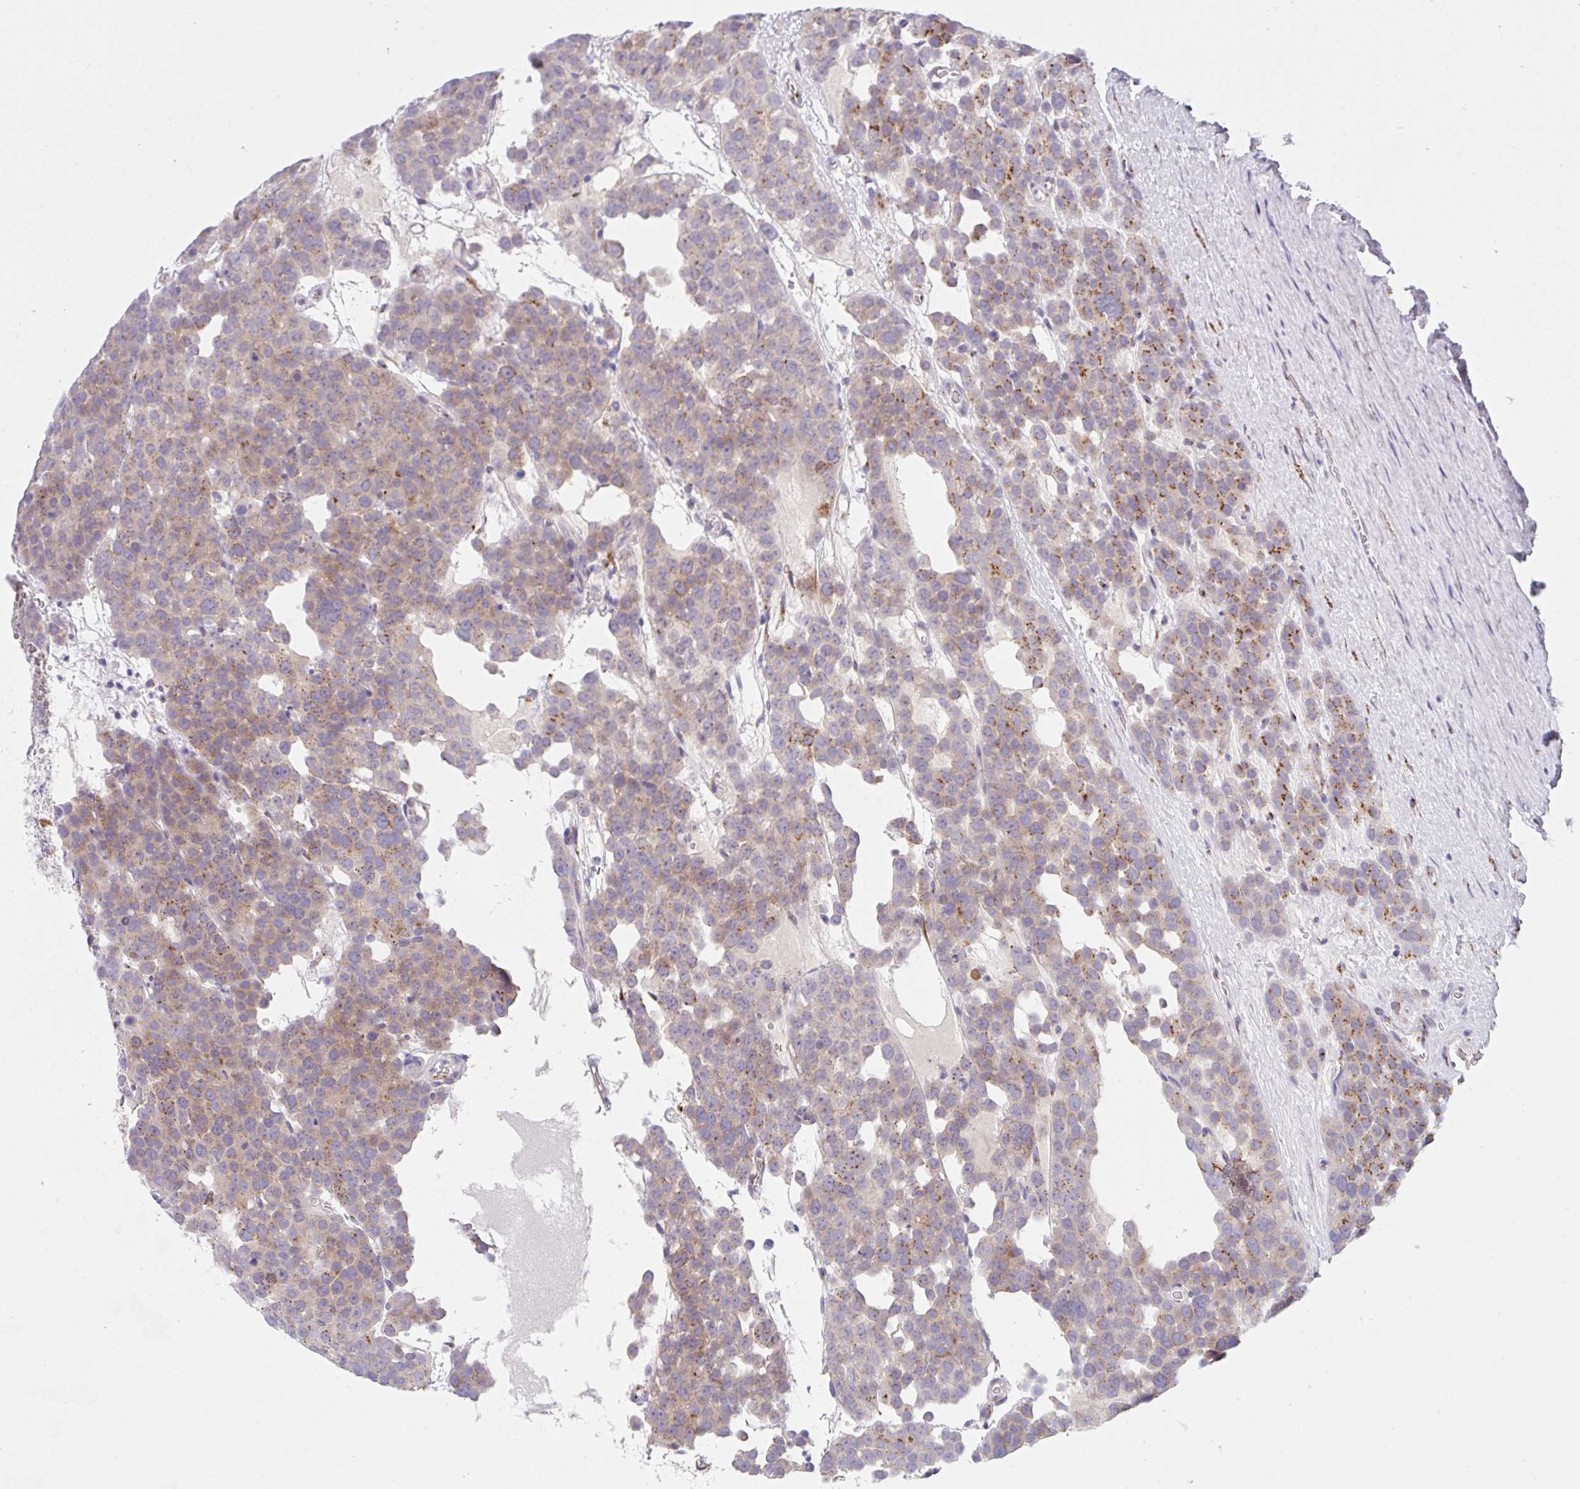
{"staining": {"intensity": "moderate", "quantity": ">75%", "location": "cytoplasmic/membranous"}, "tissue": "testis cancer", "cell_type": "Tumor cells", "image_type": "cancer", "snomed": [{"axis": "morphology", "description": "Seminoma, NOS"}, {"axis": "topography", "description": "Testis"}], "caption": "Seminoma (testis) stained with DAB (3,3'-diaminobenzidine) immunohistochemistry (IHC) demonstrates medium levels of moderate cytoplasmic/membranous expression in approximately >75% of tumor cells.", "gene": "PROSER3", "patient": {"sex": "male", "age": 71}}